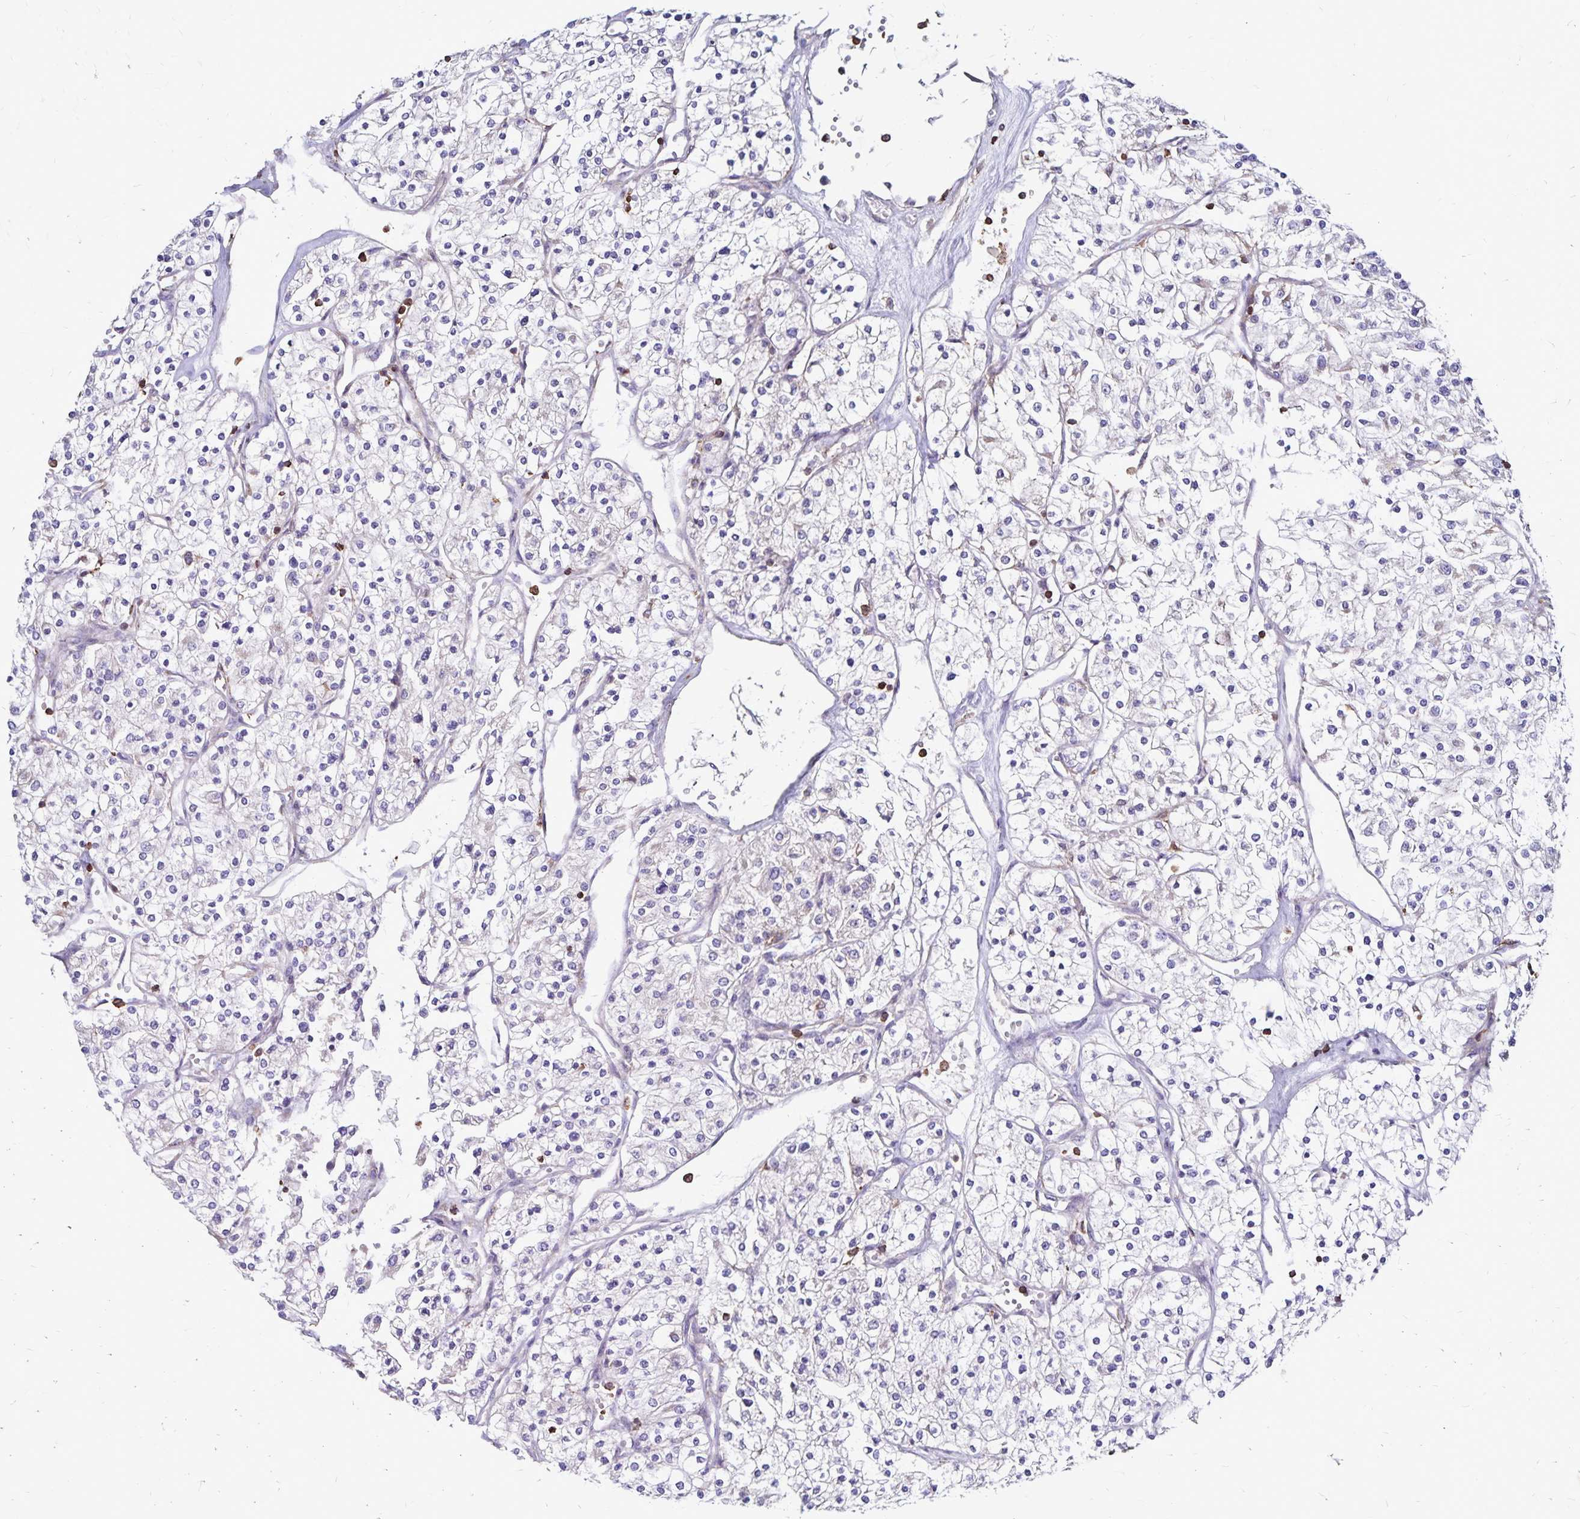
{"staining": {"intensity": "negative", "quantity": "none", "location": "none"}, "tissue": "renal cancer", "cell_type": "Tumor cells", "image_type": "cancer", "snomed": [{"axis": "morphology", "description": "Adenocarcinoma, NOS"}, {"axis": "topography", "description": "Kidney"}], "caption": "A high-resolution histopathology image shows IHC staining of renal cancer (adenocarcinoma), which shows no significant positivity in tumor cells.", "gene": "NAGPA", "patient": {"sex": "male", "age": 80}}